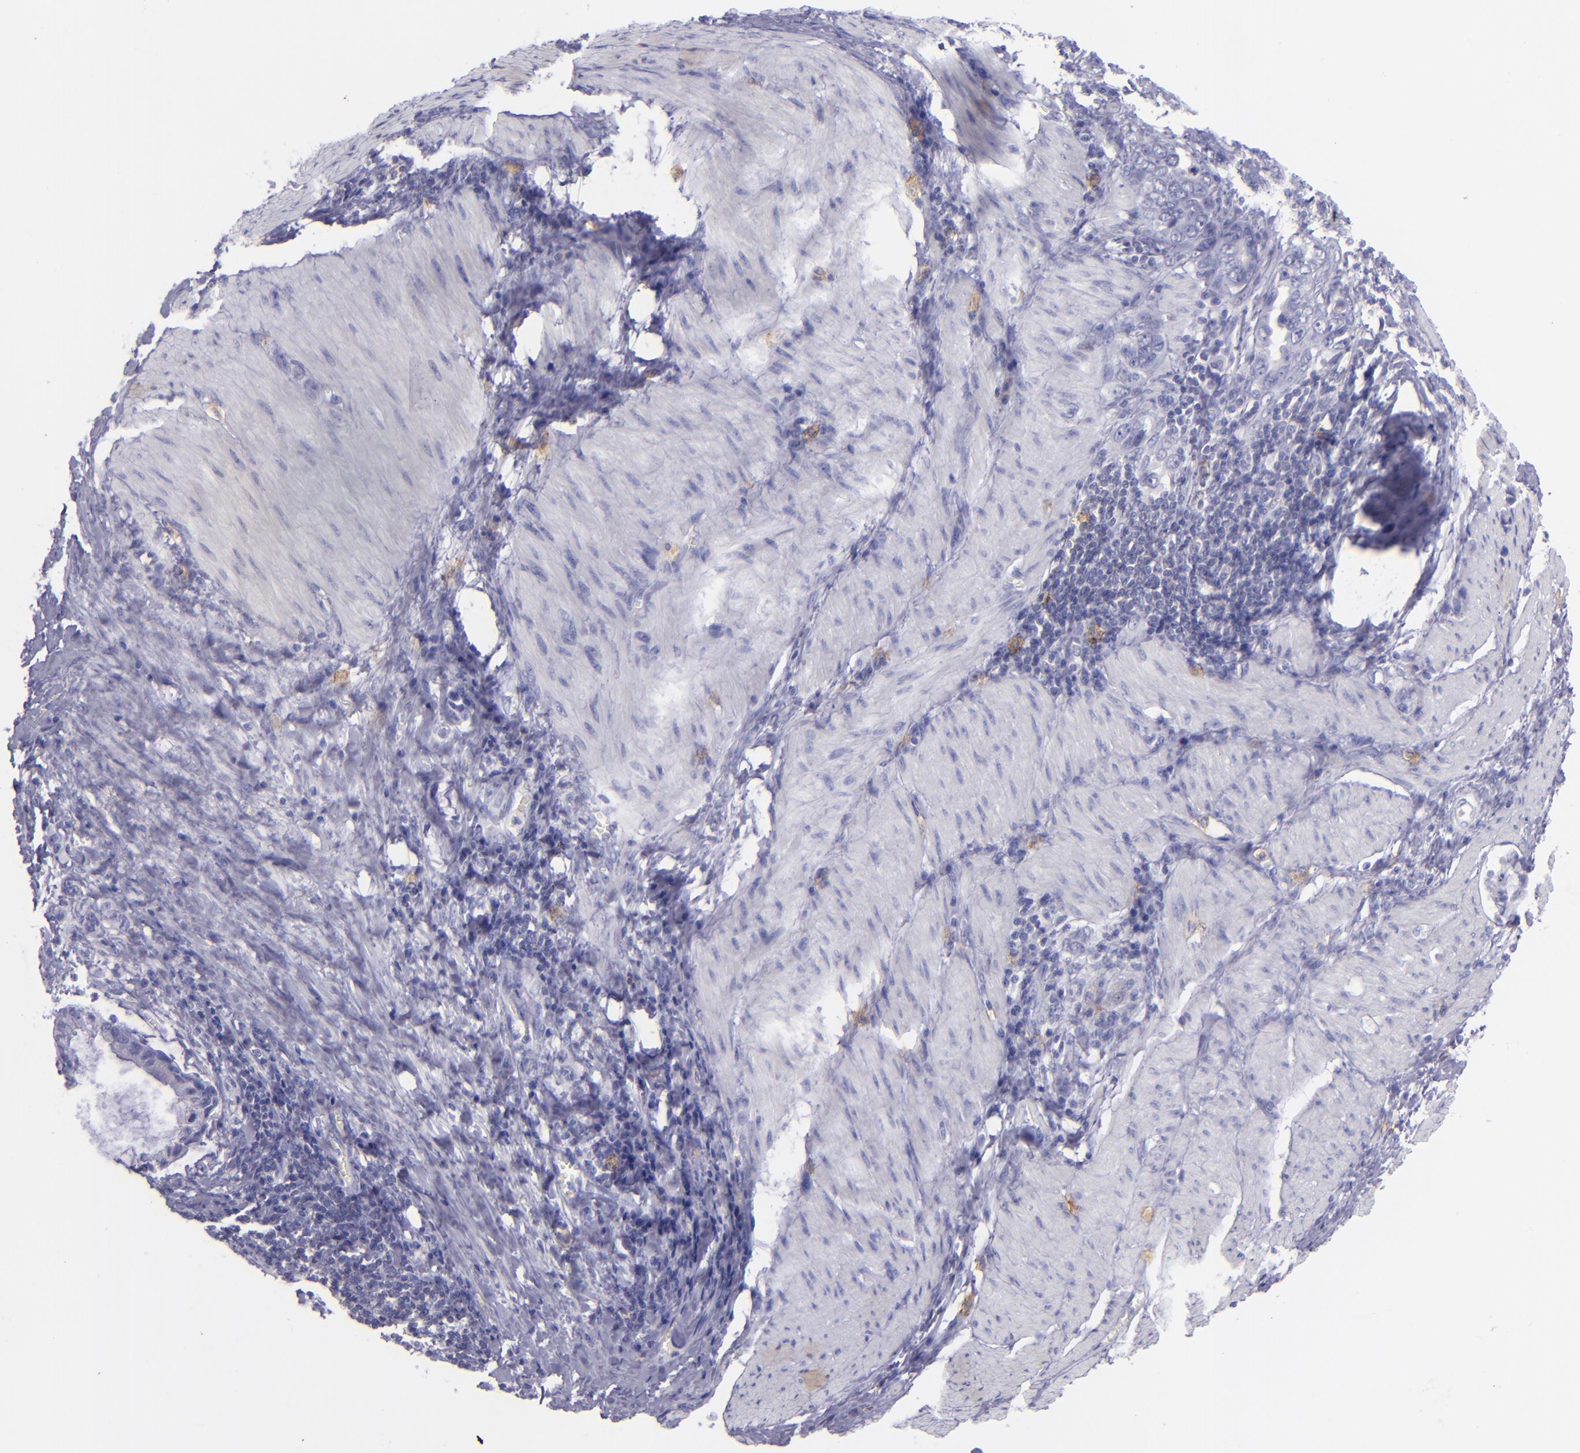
{"staining": {"intensity": "negative", "quantity": "none", "location": "none"}, "tissue": "stomach cancer", "cell_type": "Tumor cells", "image_type": "cancer", "snomed": [{"axis": "morphology", "description": "Adenocarcinoma, NOS"}, {"axis": "topography", "description": "Stomach"}], "caption": "High magnification brightfield microscopy of stomach adenocarcinoma stained with DAB (3,3'-diaminobenzidine) (brown) and counterstained with hematoxylin (blue): tumor cells show no significant positivity.", "gene": "CD82", "patient": {"sex": "male", "age": 78}}